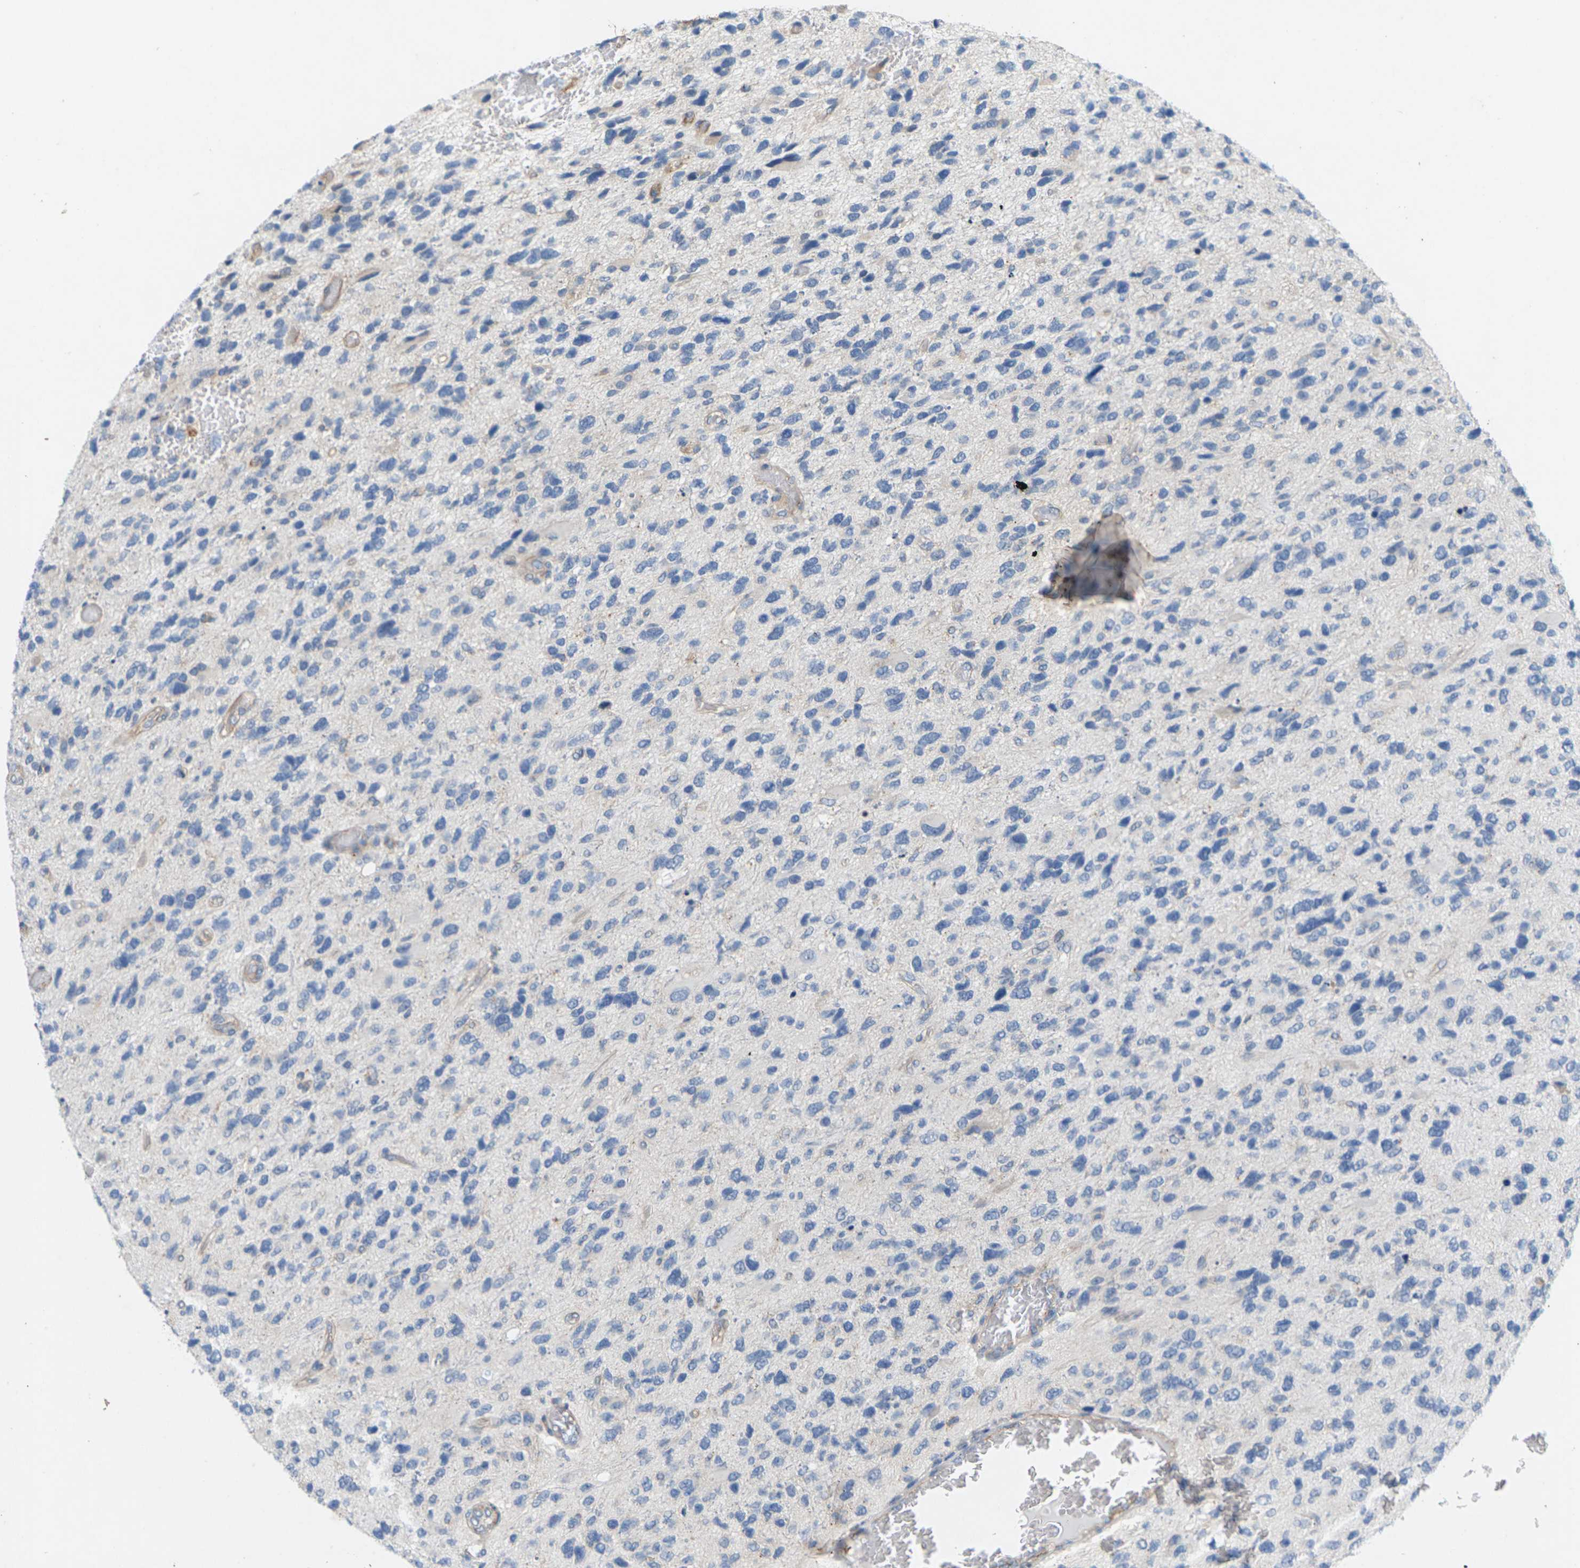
{"staining": {"intensity": "negative", "quantity": "none", "location": "none"}, "tissue": "glioma", "cell_type": "Tumor cells", "image_type": "cancer", "snomed": [{"axis": "morphology", "description": "Glioma, malignant, High grade"}, {"axis": "topography", "description": "Brain"}], "caption": "A histopathology image of glioma stained for a protein reveals no brown staining in tumor cells.", "gene": "ITGA5", "patient": {"sex": "female", "age": 58}}